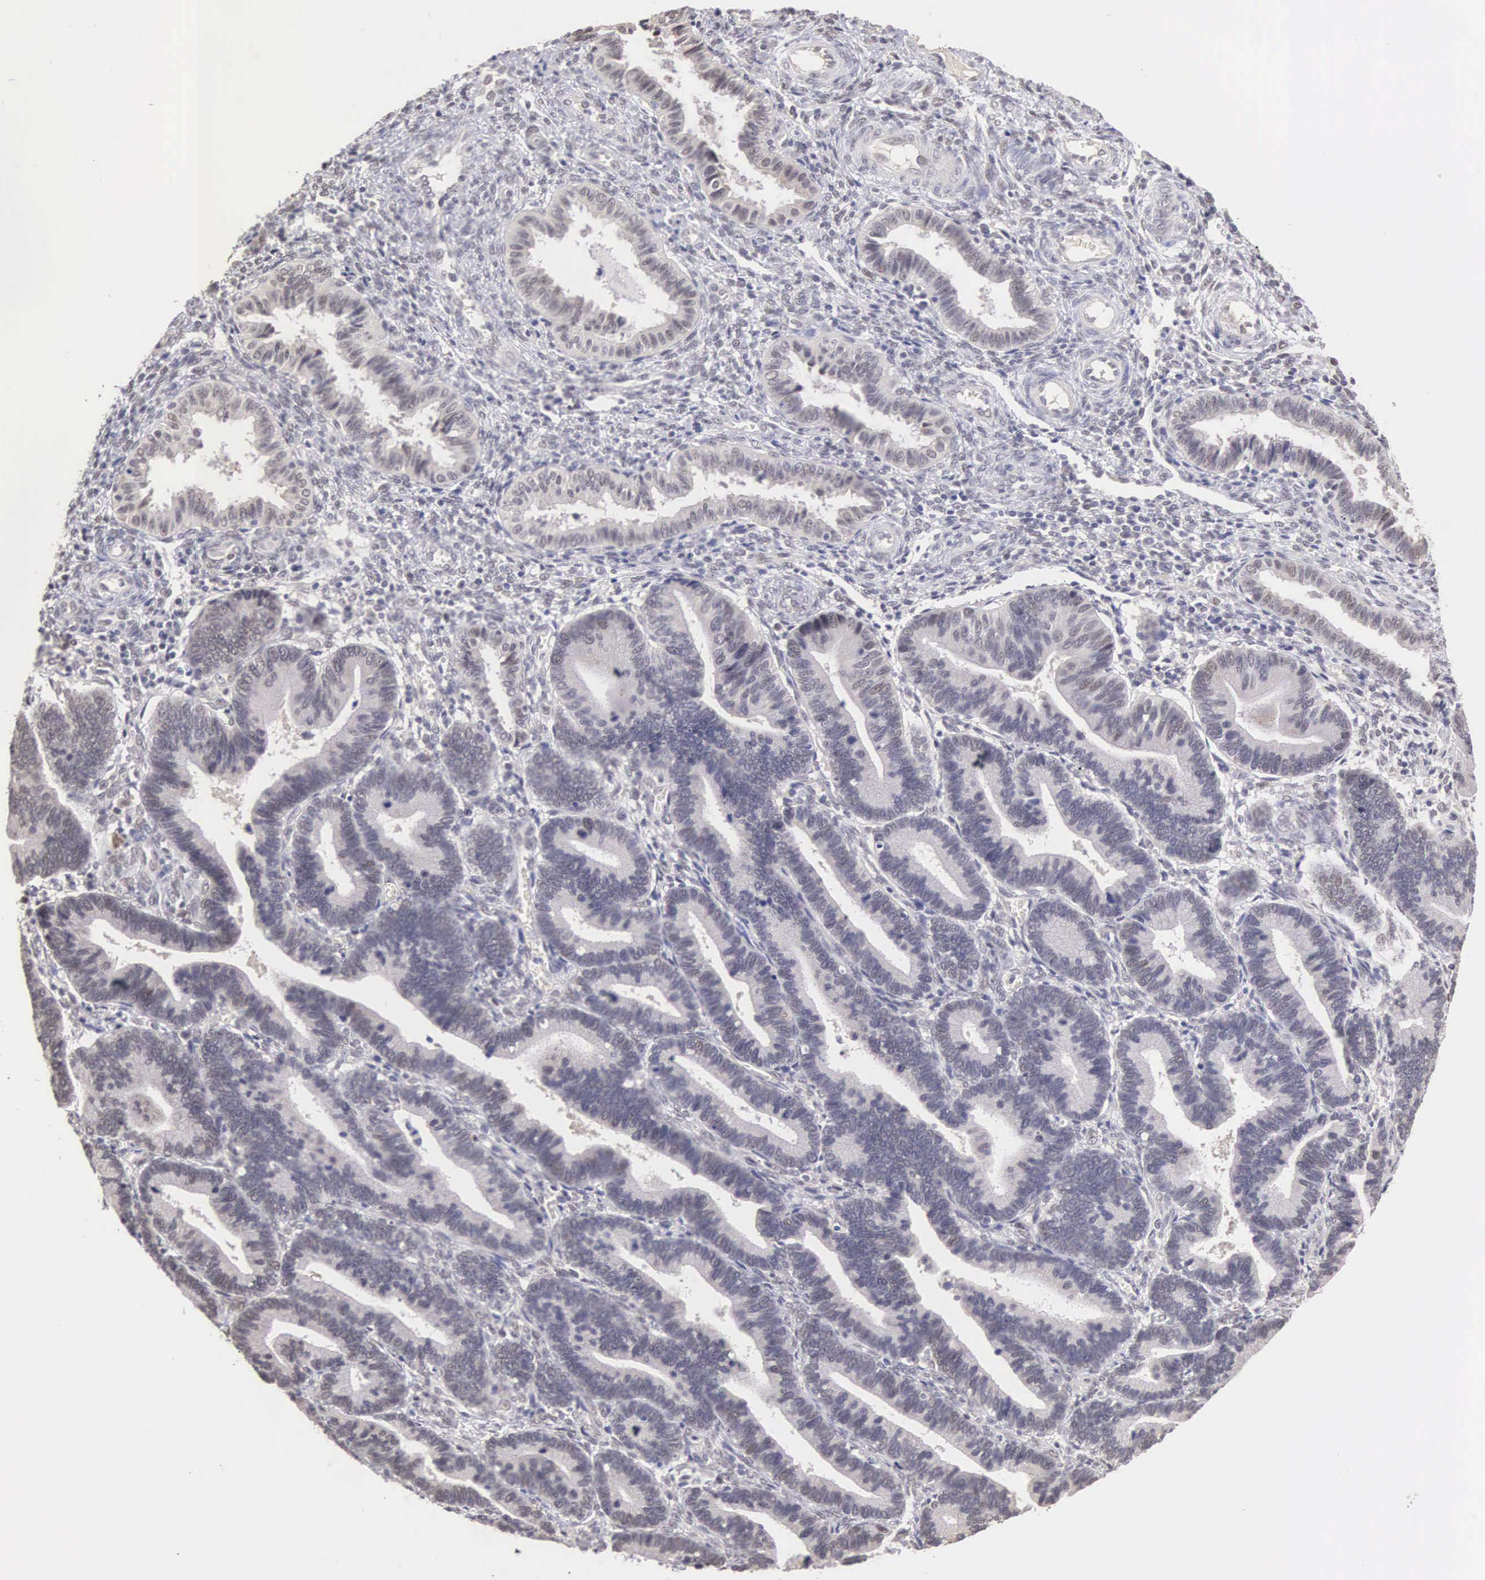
{"staining": {"intensity": "weak", "quantity": "25%-75%", "location": "nuclear"}, "tissue": "endometrium", "cell_type": "Cells in endometrial stroma", "image_type": "normal", "snomed": [{"axis": "morphology", "description": "Normal tissue, NOS"}, {"axis": "topography", "description": "Endometrium"}], "caption": "Immunohistochemical staining of normal endometrium exhibits low levels of weak nuclear staining in approximately 25%-75% of cells in endometrial stroma.", "gene": "HMGXB4", "patient": {"sex": "female", "age": 36}}